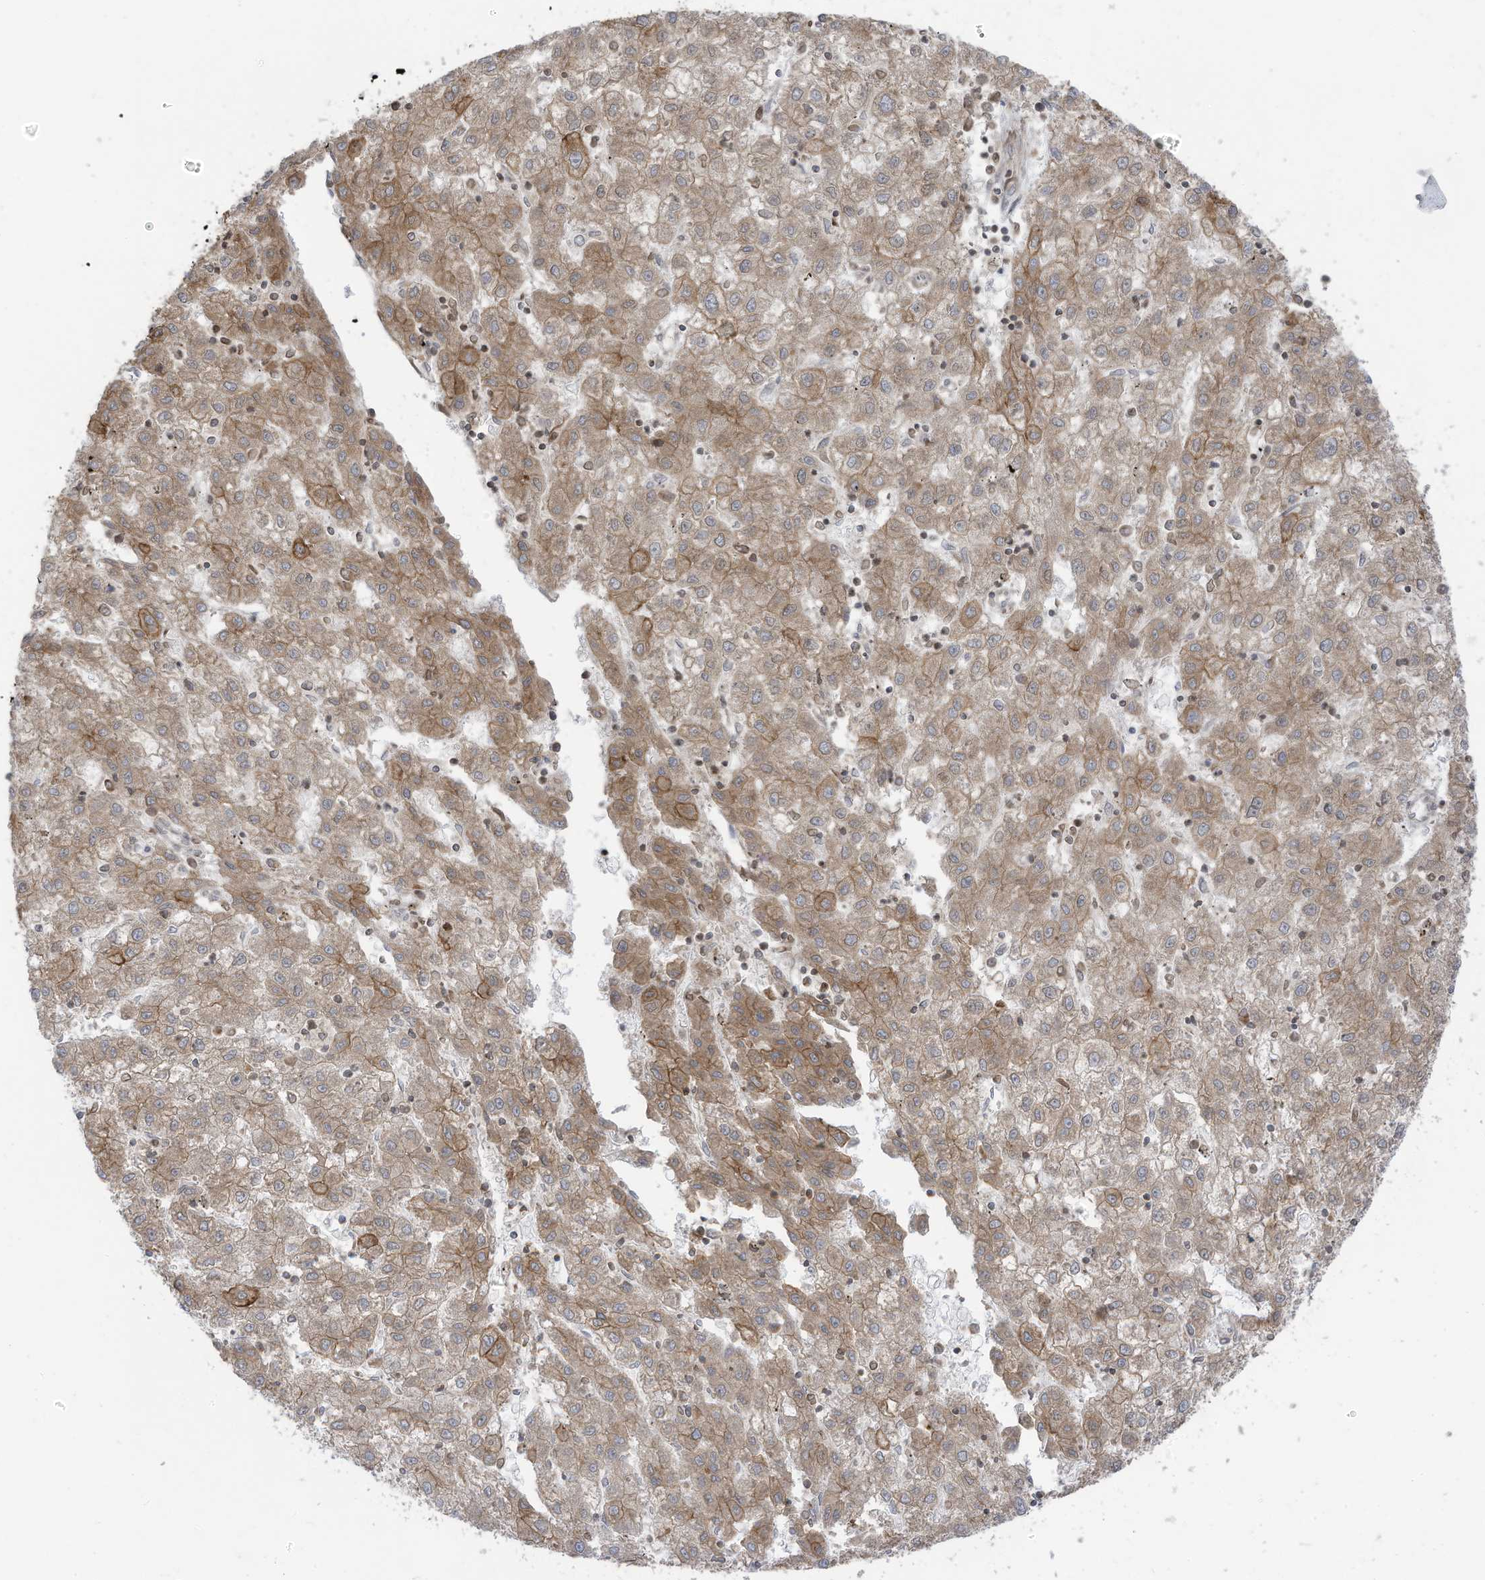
{"staining": {"intensity": "moderate", "quantity": ">75%", "location": "cytoplasmic/membranous"}, "tissue": "liver cancer", "cell_type": "Tumor cells", "image_type": "cancer", "snomed": [{"axis": "morphology", "description": "Carcinoma, Hepatocellular, NOS"}, {"axis": "topography", "description": "Liver"}], "caption": "A high-resolution photomicrograph shows immunohistochemistry (IHC) staining of hepatocellular carcinoma (liver), which displays moderate cytoplasmic/membranous positivity in approximately >75% of tumor cells.", "gene": "CGAS", "patient": {"sex": "male", "age": 72}}